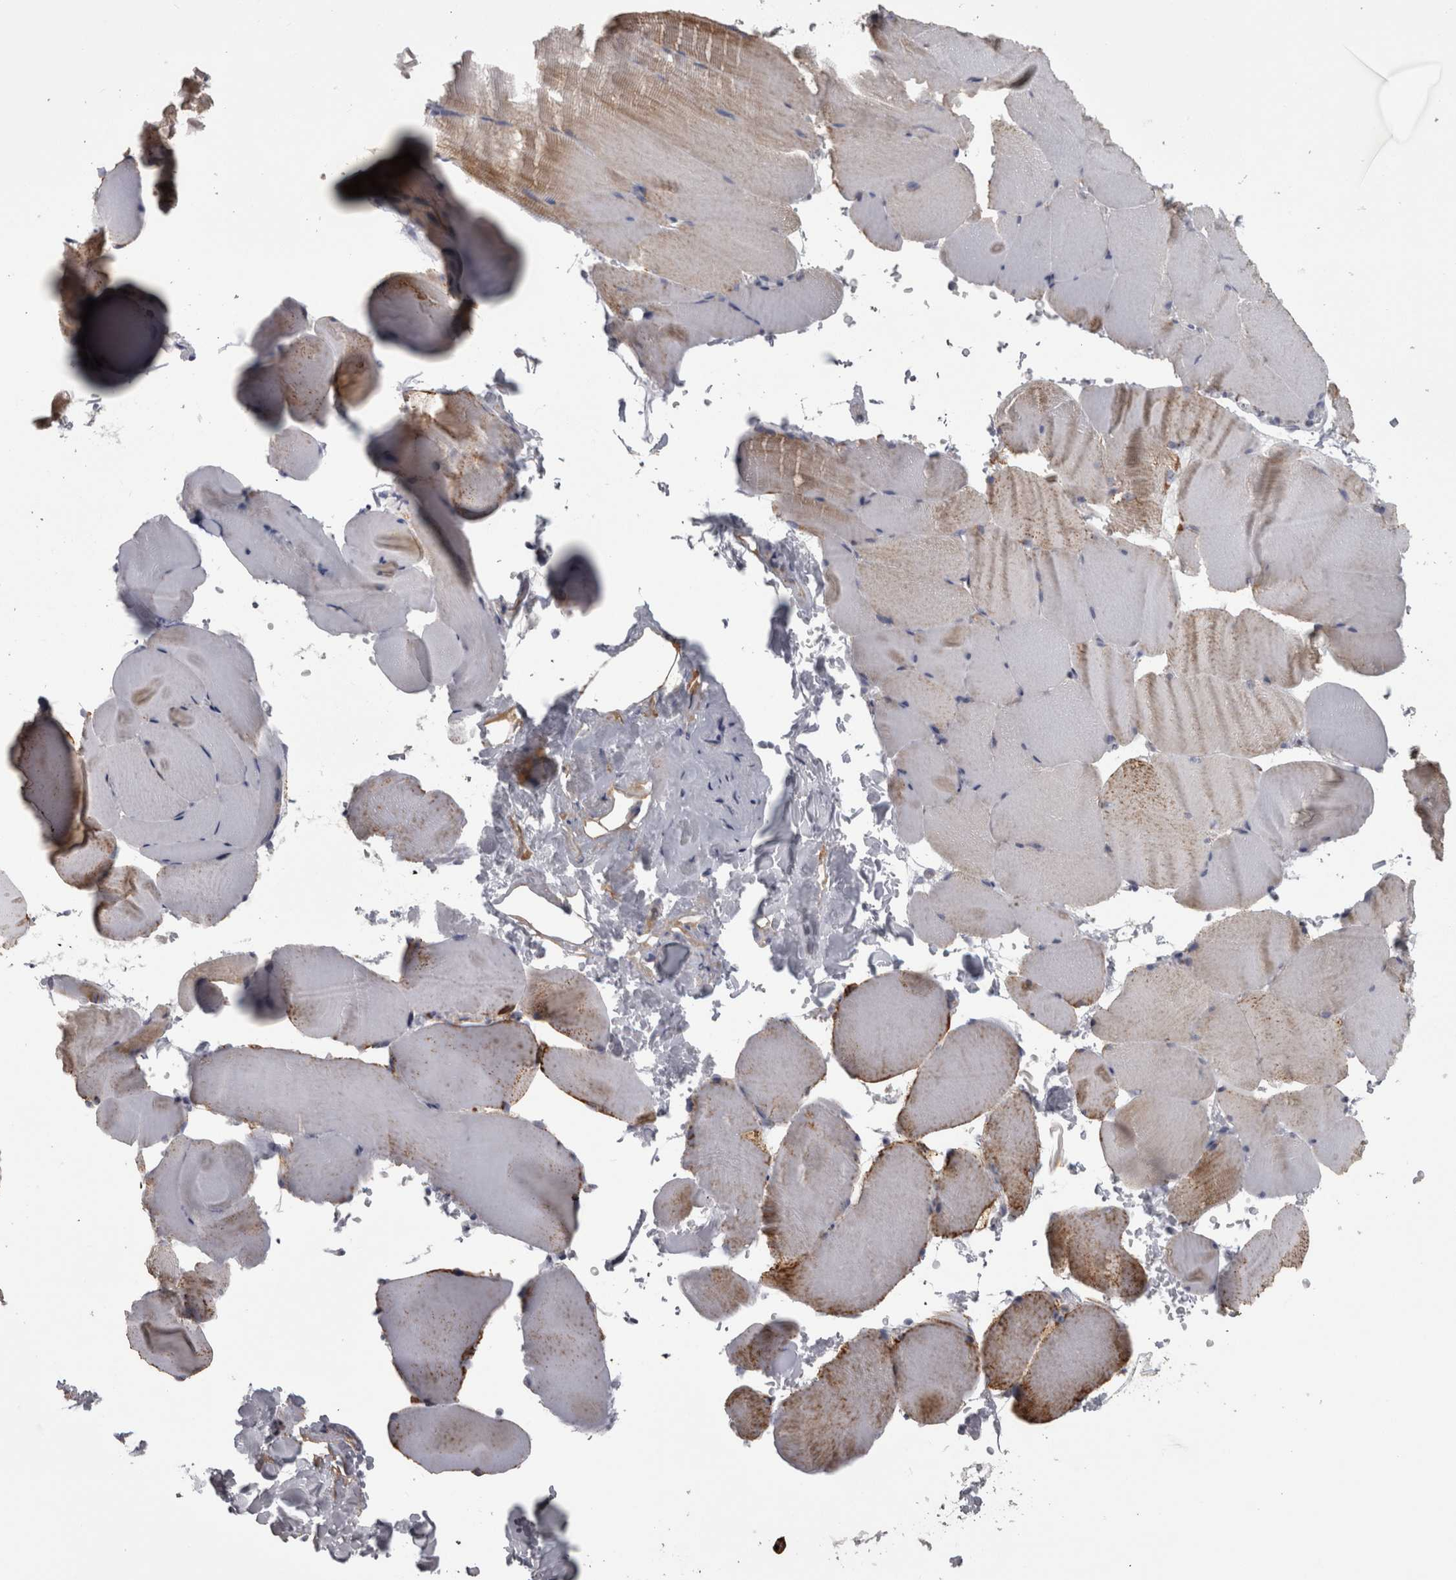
{"staining": {"intensity": "moderate", "quantity": "<25%", "location": "cytoplasmic/membranous"}, "tissue": "skeletal muscle", "cell_type": "Myocytes", "image_type": "normal", "snomed": [{"axis": "morphology", "description": "Normal tissue, NOS"}, {"axis": "topography", "description": "Skeletal muscle"}, {"axis": "topography", "description": "Parathyroid gland"}], "caption": "The immunohistochemical stain shows moderate cytoplasmic/membranous positivity in myocytes of benign skeletal muscle. The protein of interest is stained brown, and the nuclei are stained in blue (DAB (3,3'-diaminobenzidine) IHC with brightfield microscopy, high magnification).", "gene": "MDH2", "patient": {"sex": "female", "age": 37}}